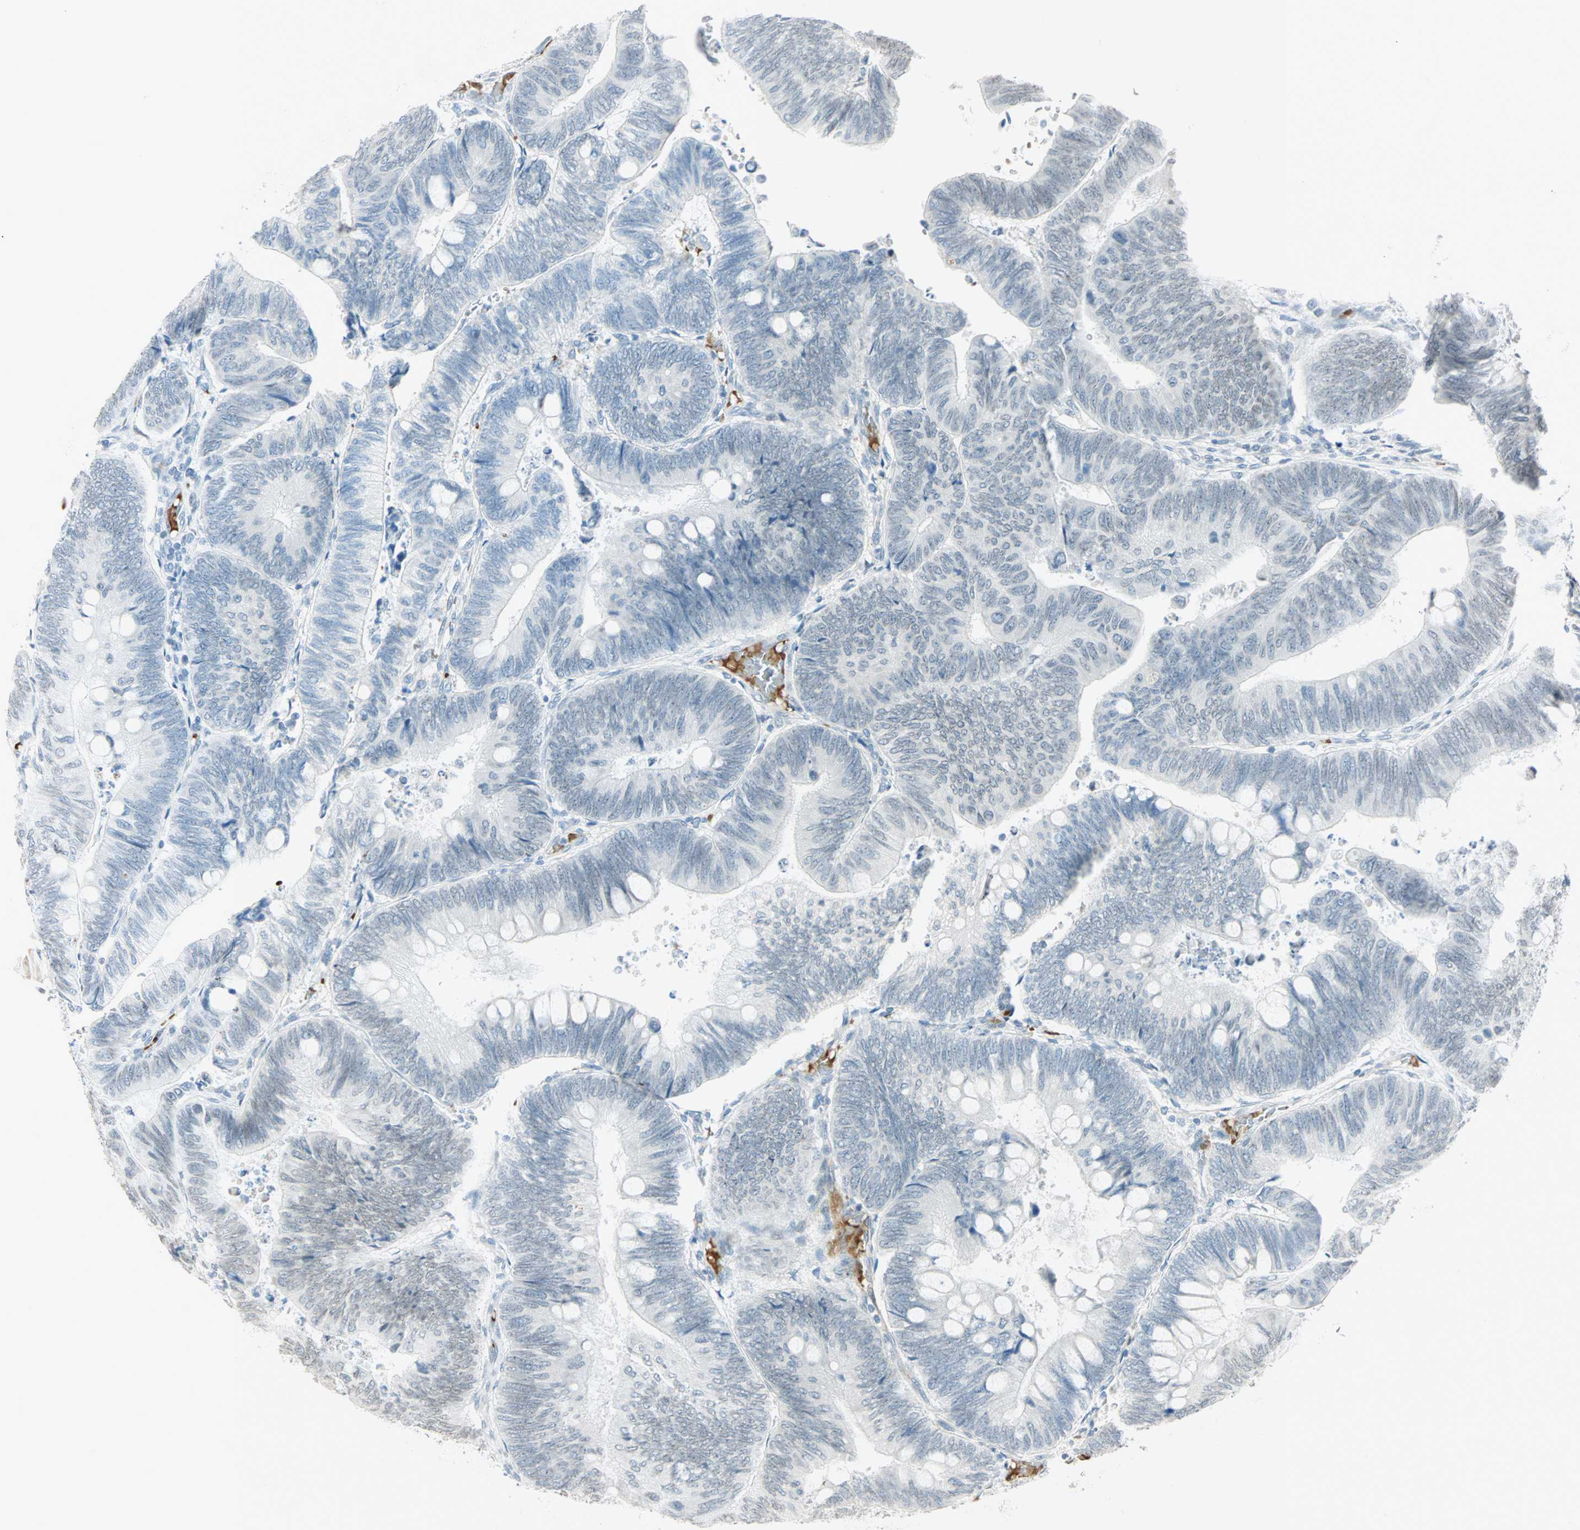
{"staining": {"intensity": "weak", "quantity": "25%-75%", "location": "cytoplasmic/membranous,nuclear"}, "tissue": "colorectal cancer", "cell_type": "Tumor cells", "image_type": "cancer", "snomed": [{"axis": "morphology", "description": "Normal tissue, NOS"}, {"axis": "morphology", "description": "Adenocarcinoma, NOS"}, {"axis": "topography", "description": "Rectum"}, {"axis": "topography", "description": "Peripheral nerve tissue"}], "caption": "An image of colorectal cancer (adenocarcinoma) stained for a protein displays weak cytoplasmic/membranous and nuclear brown staining in tumor cells.", "gene": "BCAN", "patient": {"sex": "male", "age": 92}}